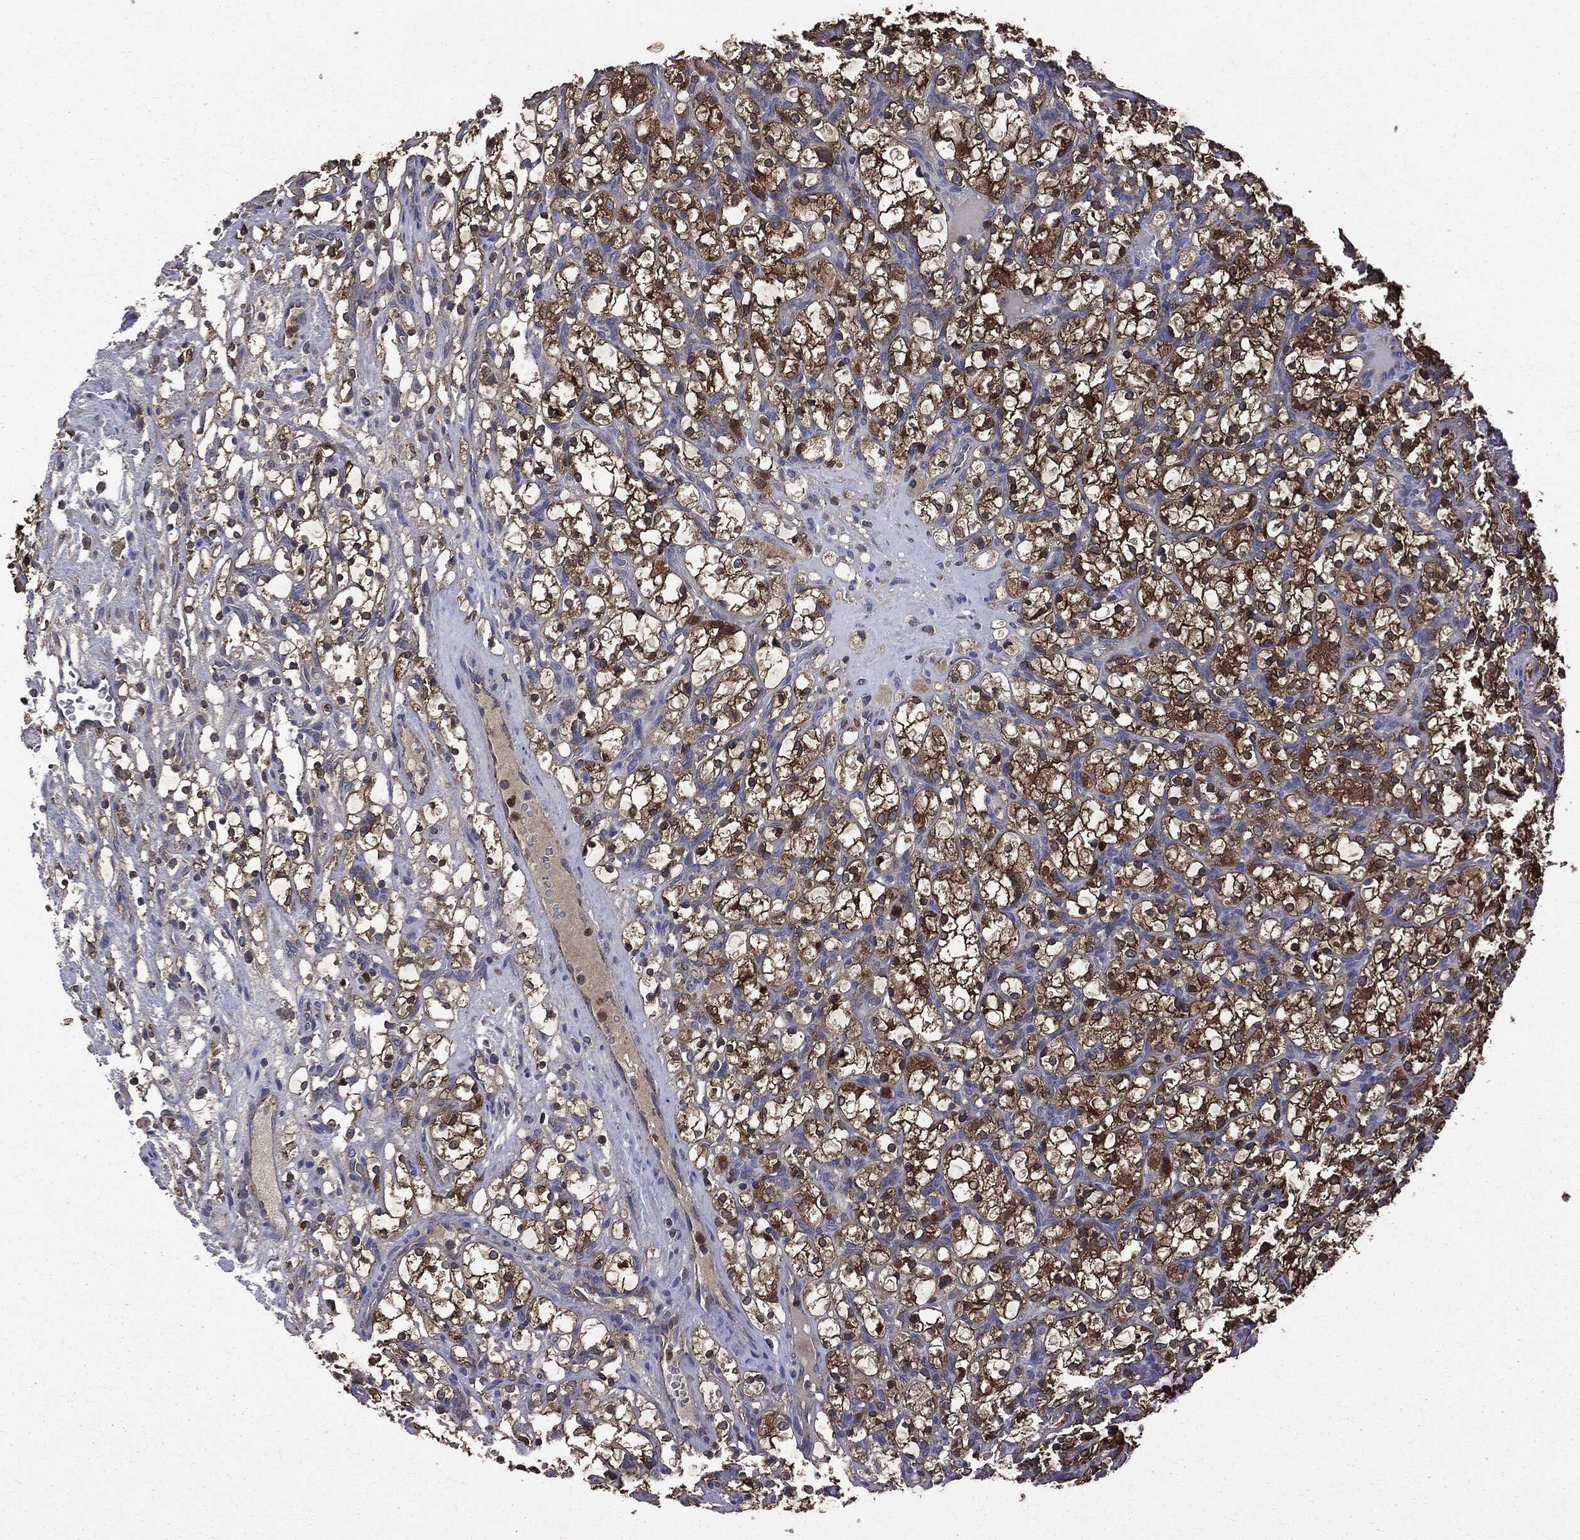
{"staining": {"intensity": "strong", "quantity": "25%-75%", "location": "cytoplasmic/membranous"}, "tissue": "renal cancer", "cell_type": "Tumor cells", "image_type": "cancer", "snomed": [{"axis": "morphology", "description": "Adenocarcinoma, NOS"}, {"axis": "topography", "description": "Kidney"}], "caption": "Renal adenocarcinoma was stained to show a protein in brown. There is high levels of strong cytoplasmic/membranous positivity in approximately 25%-75% of tumor cells.", "gene": "MAPK6", "patient": {"sex": "female", "age": 69}}